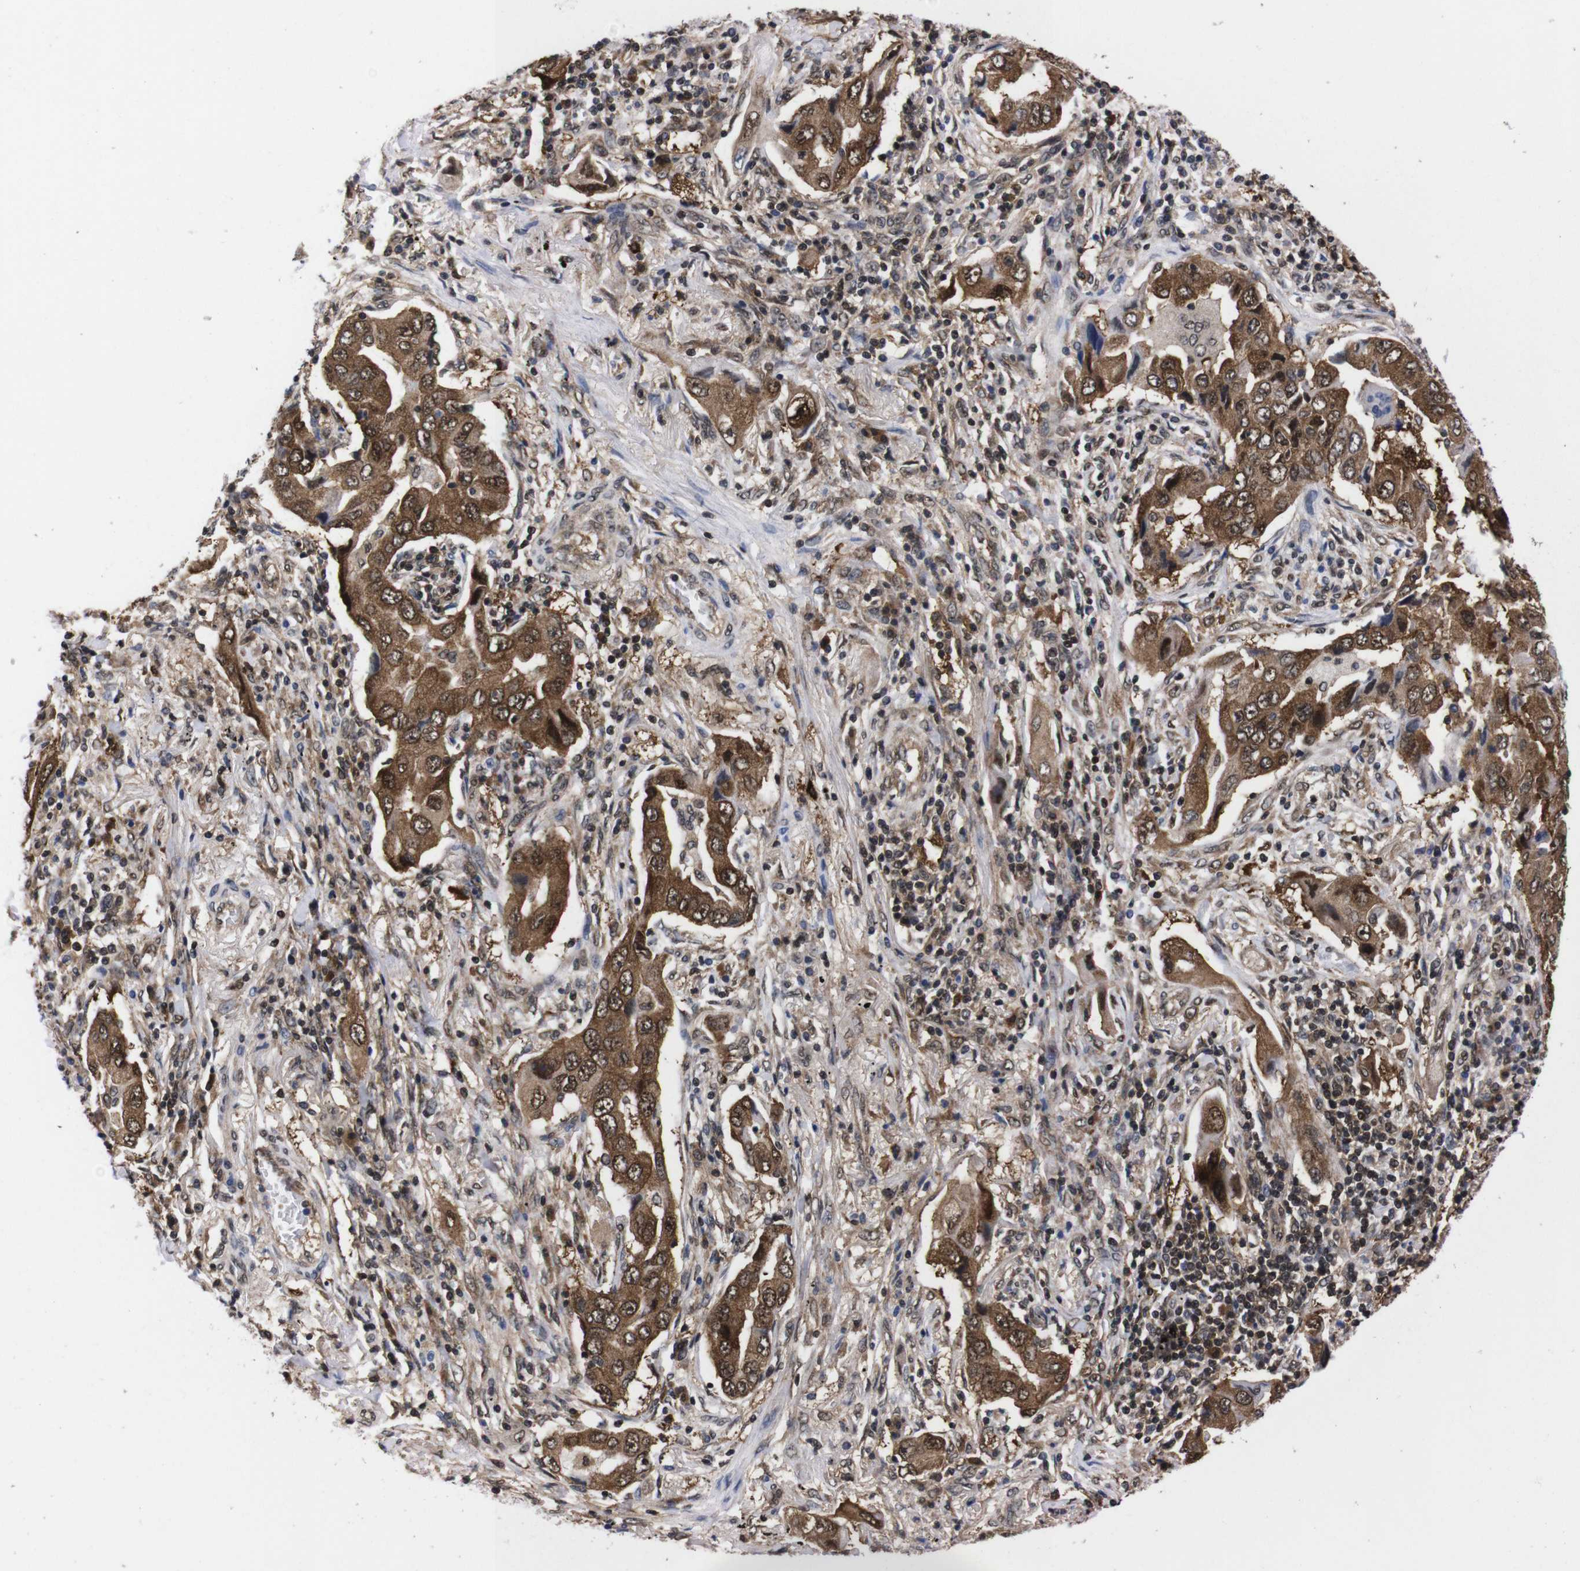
{"staining": {"intensity": "strong", "quantity": ">75%", "location": "cytoplasmic/membranous,nuclear"}, "tissue": "lung cancer", "cell_type": "Tumor cells", "image_type": "cancer", "snomed": [{"axis": "morphology", "description": "Adenocarcinoma, NOS"}, {"axis": "topography", "description": "Lung"}], "caption": "IHC image of lung cancer (adenocarcinoma) stained for a protein (brown), which reveals high levels of strong cytoplasmic/membranous and nuclear positivity in about >75% of tumor cells.", "gene": "UBQLN2", "patient": {"sex": "female", "age": 65}}